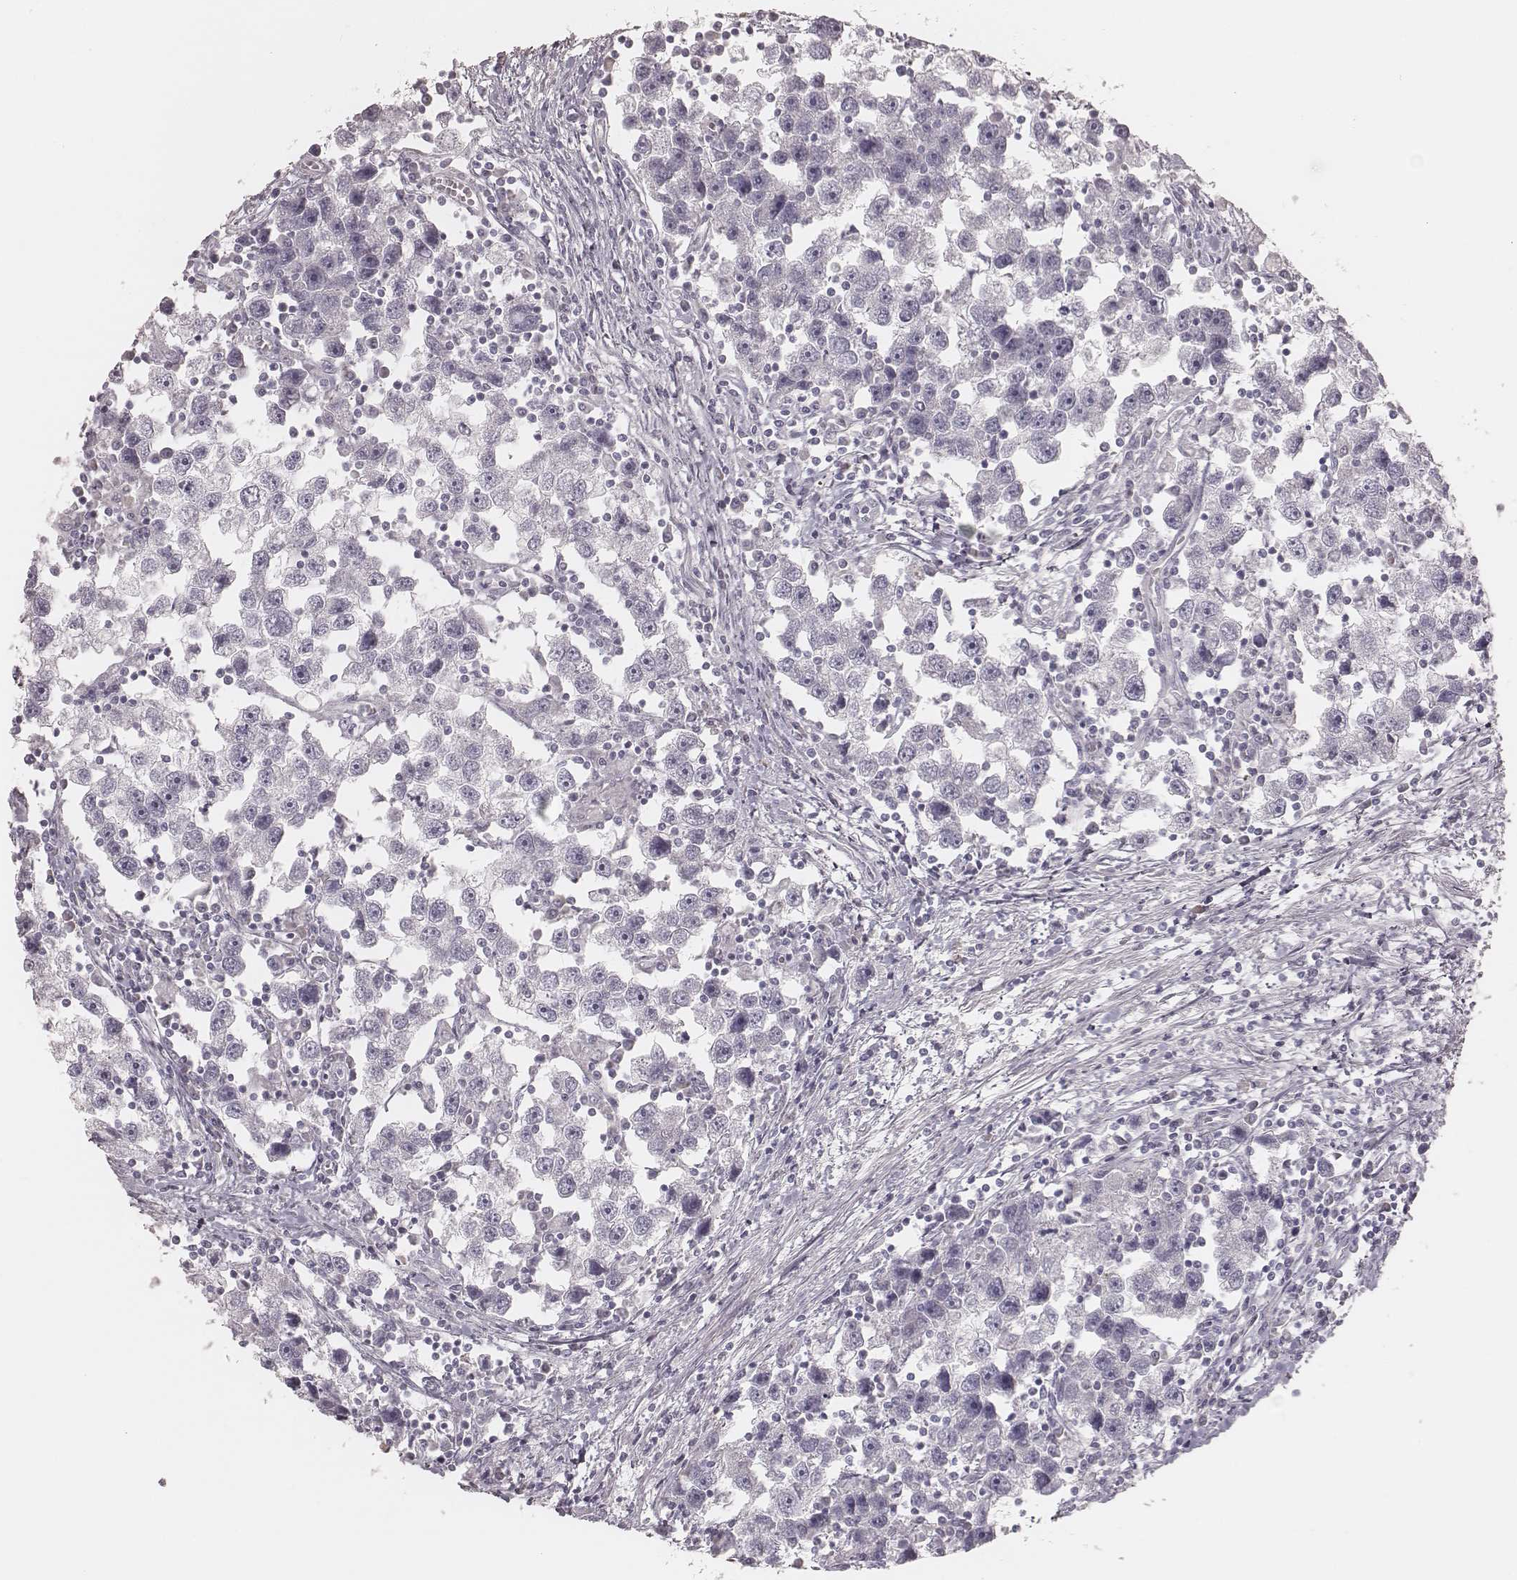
{"staining": {"intensity": "negative", "quantity": "none", "location": "none"}, "tissue": "testis cancer", "cell_type": "Tumor cells", "image_type": "cancer", "snomed": [{"axis": "morphology", "description": "Seminoma, NOS"}, {"axis": "topography", "description": "Testis"}], "caption": "DAB (3,3'-diaminobenzidine) immunohistochemical staining of testis cancer reveals no significant expression in tumor cells.", "gene": "KIF5C", "patient": {"sex": "male", "age": 30}}